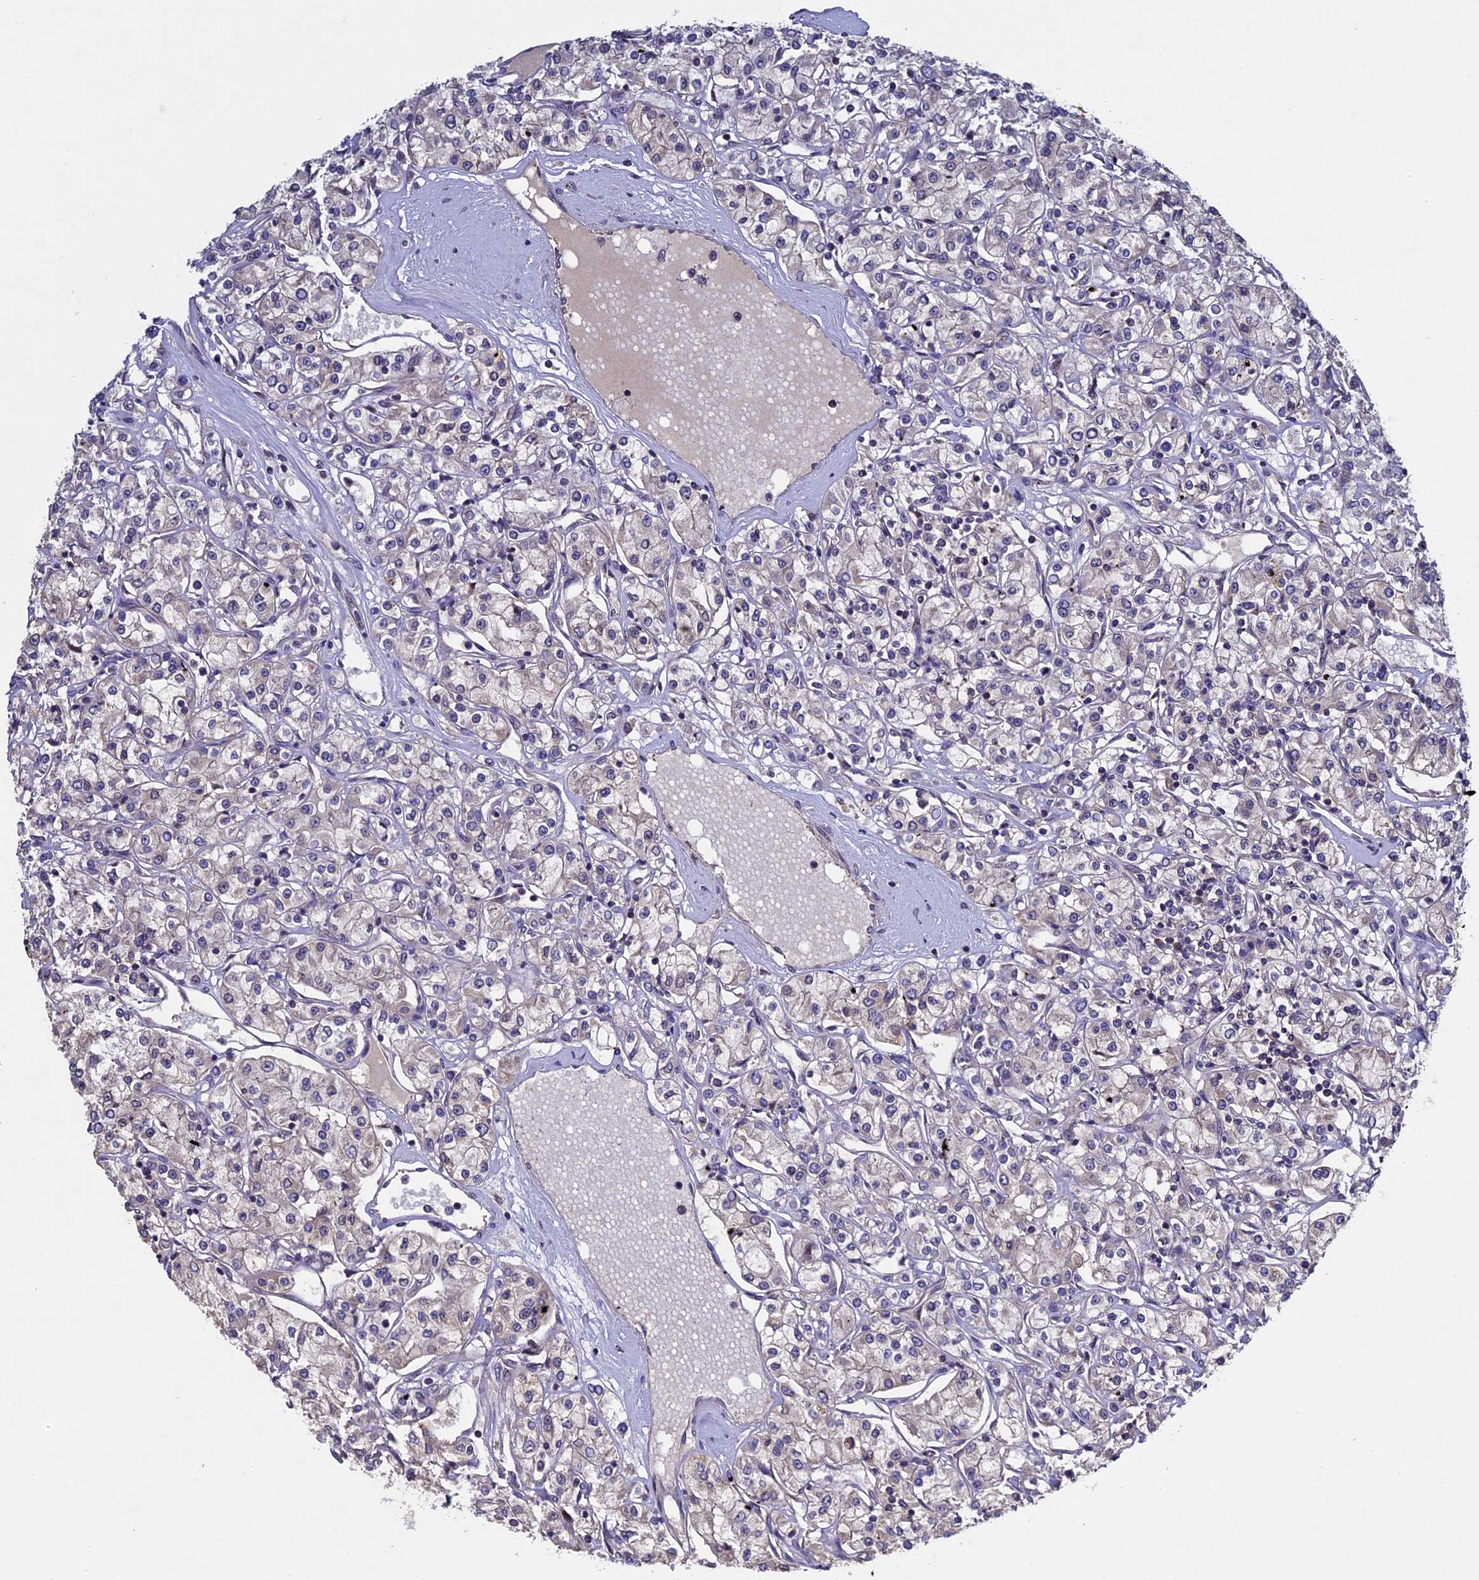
{"staining": {"intensity": "negative", "quantity": "none", "location": "none"}, "tissue": "renal cancer", "cell_type": "Tumor cells", "image_type": "cancer", "snomed": [{"axis": "morphology", "description": "Adenocarcinoma, NOS"}, {"axis": "topography", "description": "Kidney"}], "caption": "Tumor cells show no significant protein positivity in renal cancer.", "gene": "RNF17", "patient": {"sex": "female", "age": 59}}